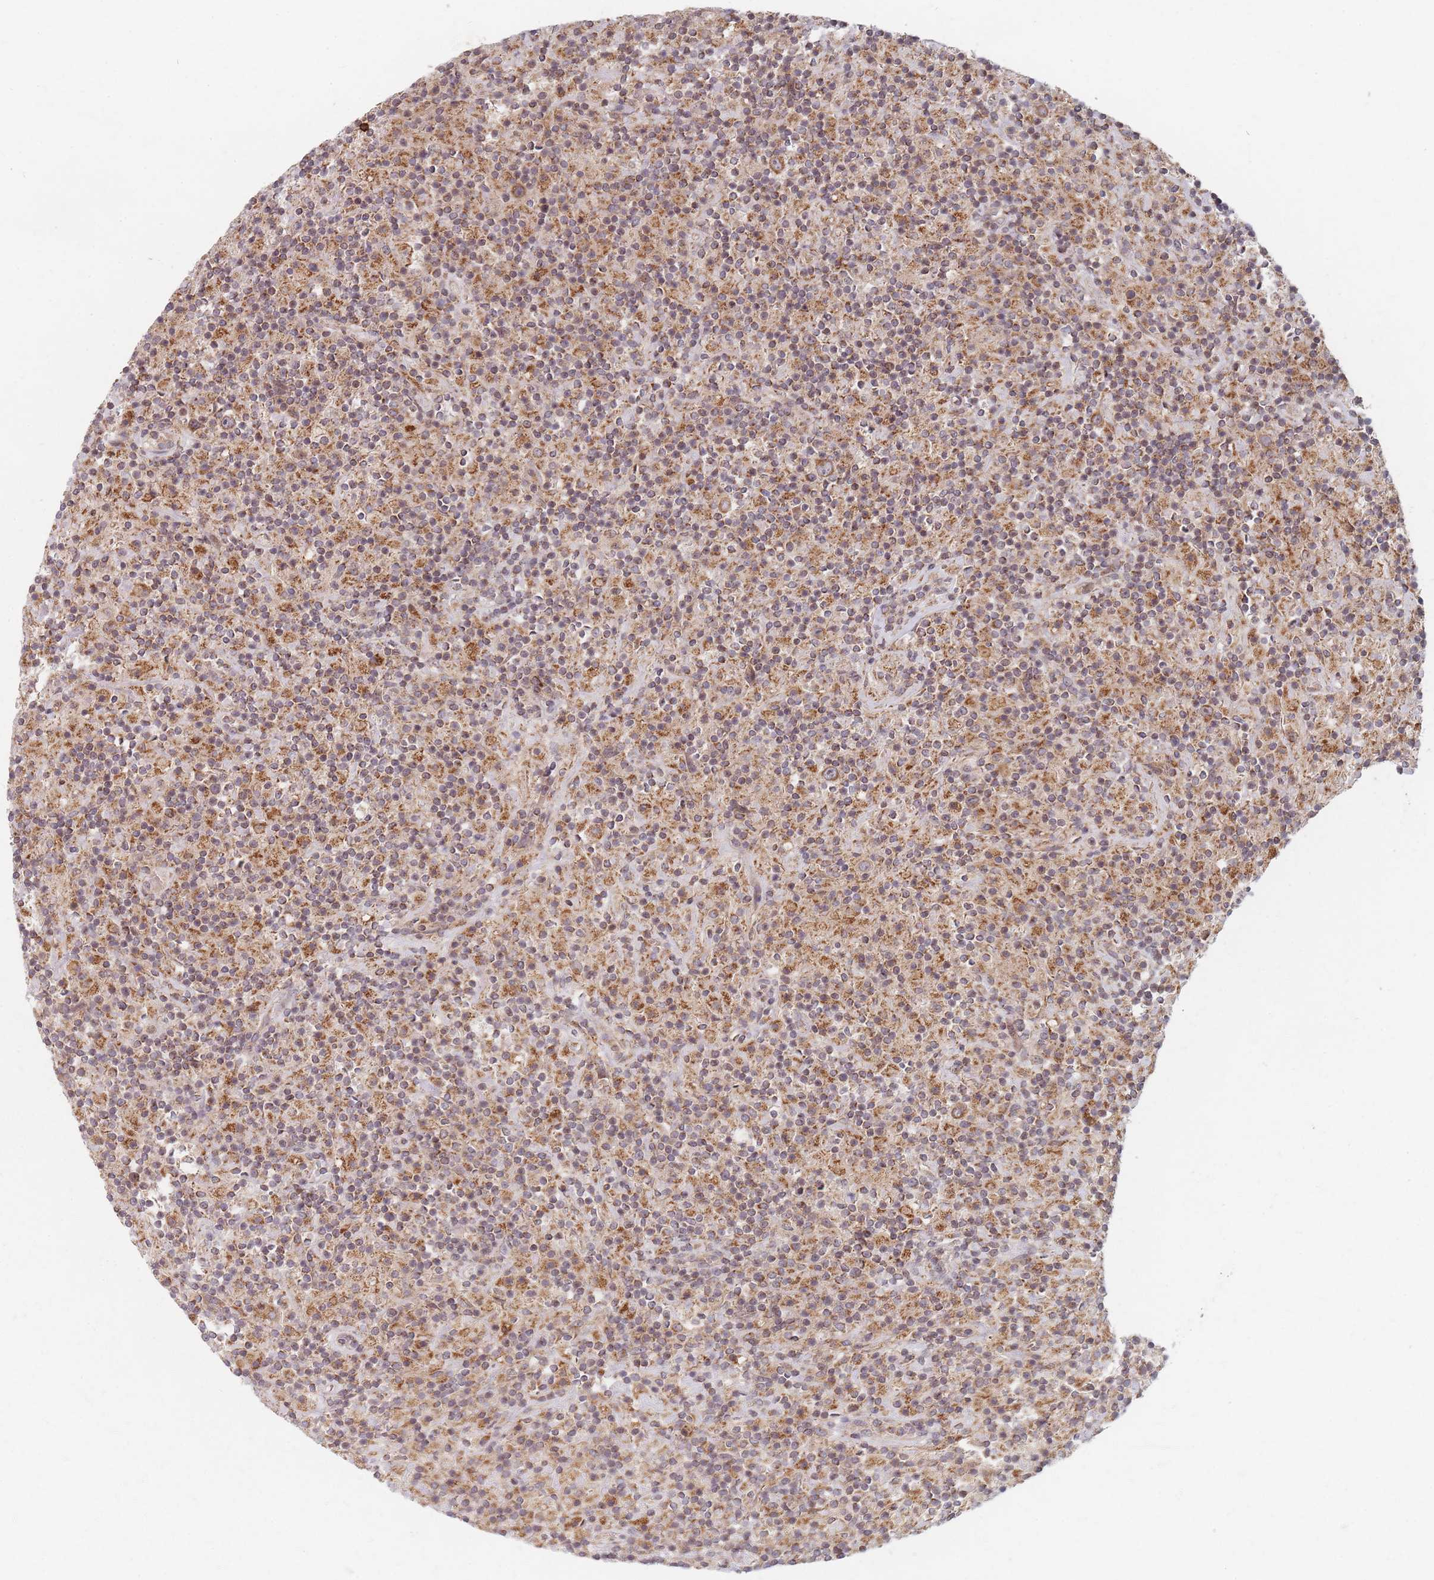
{"staining": {"intensity": "moderate", "quantity": ">75%", "location": "cytoplasmic/membranous"}, "tissue": "lymphoma", "cell_type": "Tumor cells", "image_type": "cancer", "snomed": [{"axis": "morphology", "description": "Hodgkin's disease, NOS"}, {"axis": "topography", "description": "Lymph node"}], "caption": "Protein staining of lymphoma tissue reveals moderate cytoplasmic/membranous positivity in approximately >75% of tumor cells. The staining was performed using DAB, with brown indicating positive protein expression. Nuclei are stained blue with hematoxylin.", "gene": "RADX", "patient": {"sex": "male", "age": 70}}